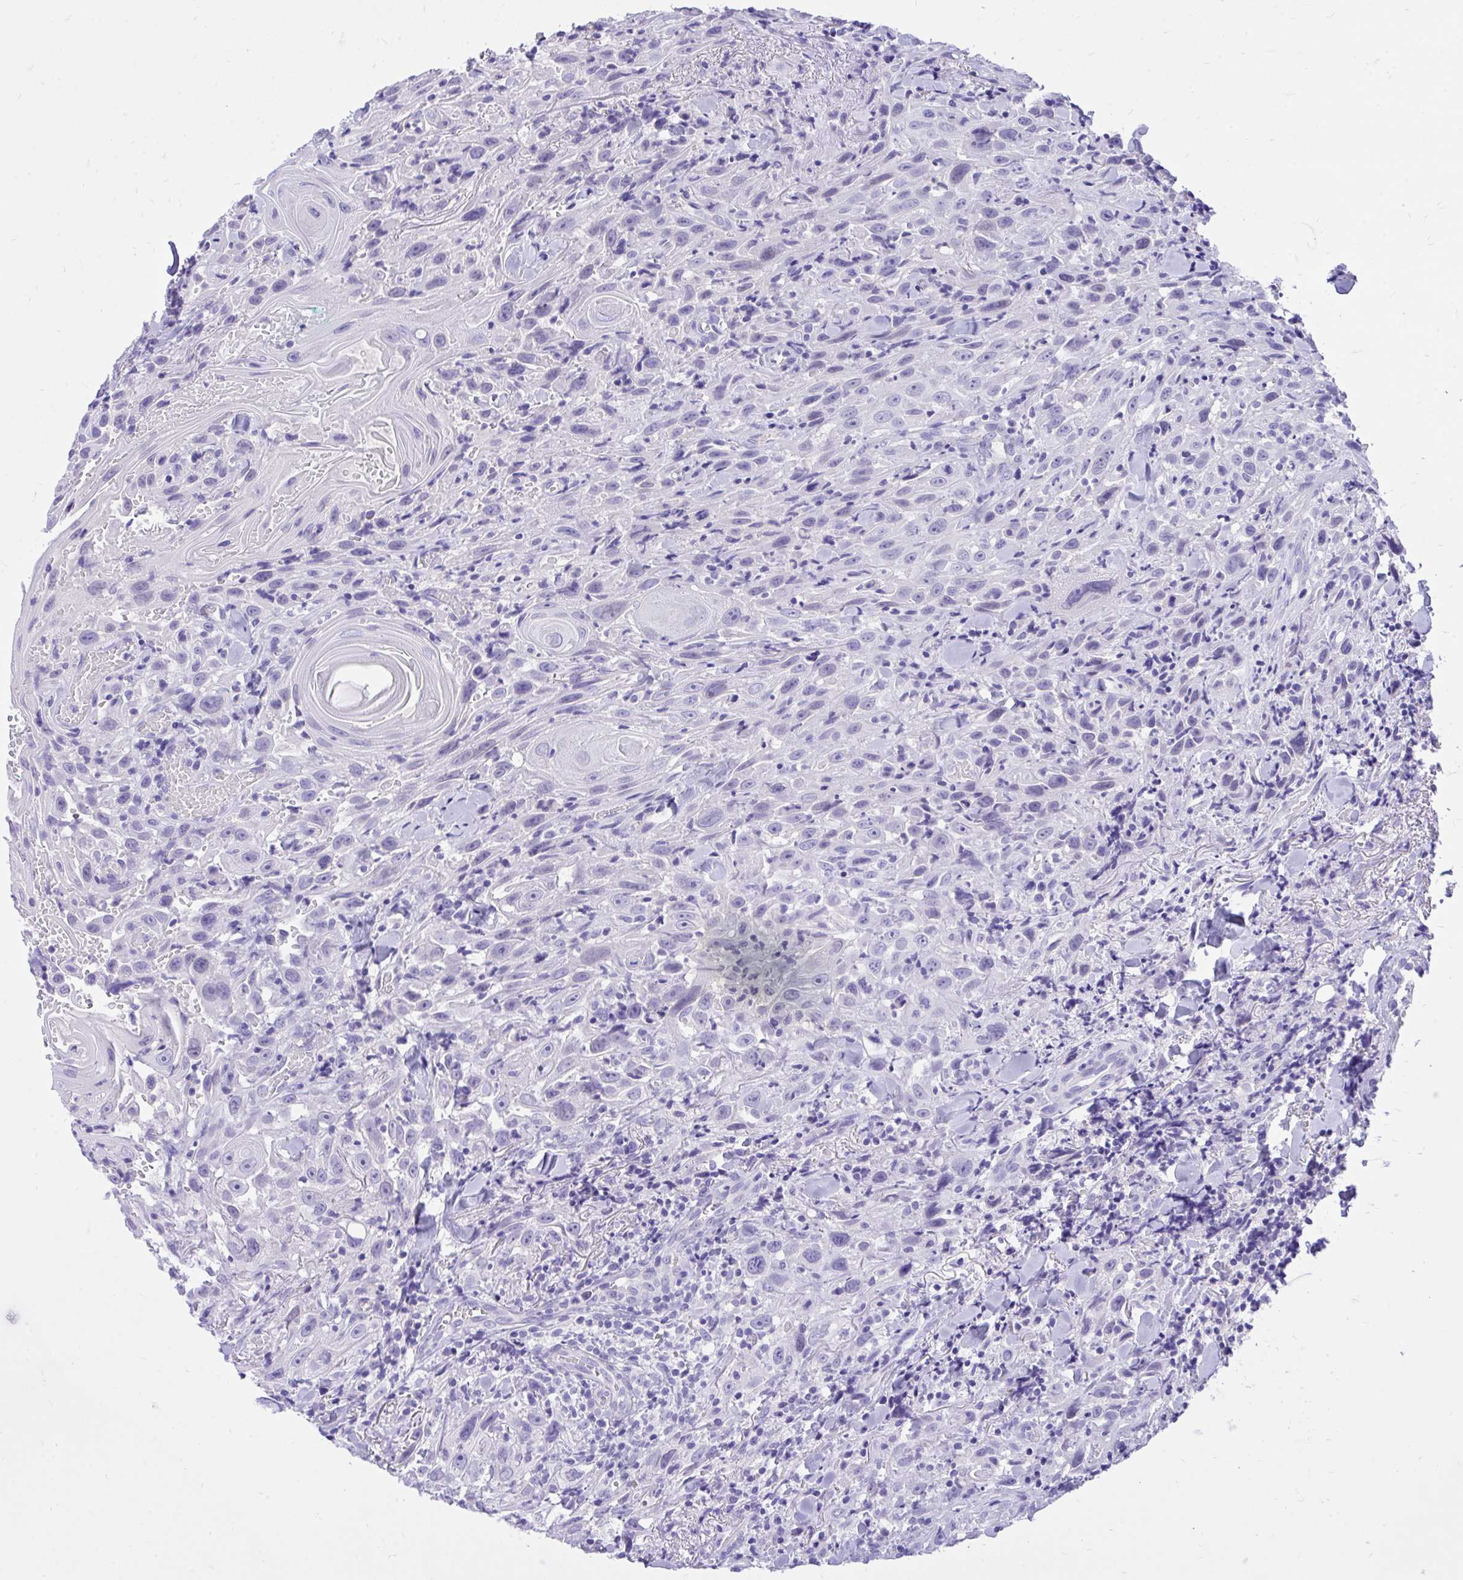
{"staining": {"intensity": "negative", "quantity": "none", "location": "none"}, "tissue": "head and neck cancer", "cell_type": "Tumor cells", "image_type": "cancer", "snomed": [{"axis": "morphology", "description": "Squamous cell carcinoma, NOS"}, {"axis": "topography", "description": "Head-Neck"}], "caption": "Tumor cells are negative for protein expression in human head and neck cancer (squamous cell carcinoma).", "gene": "MON1A", "patient": {"sex": "female", "age": 95}}